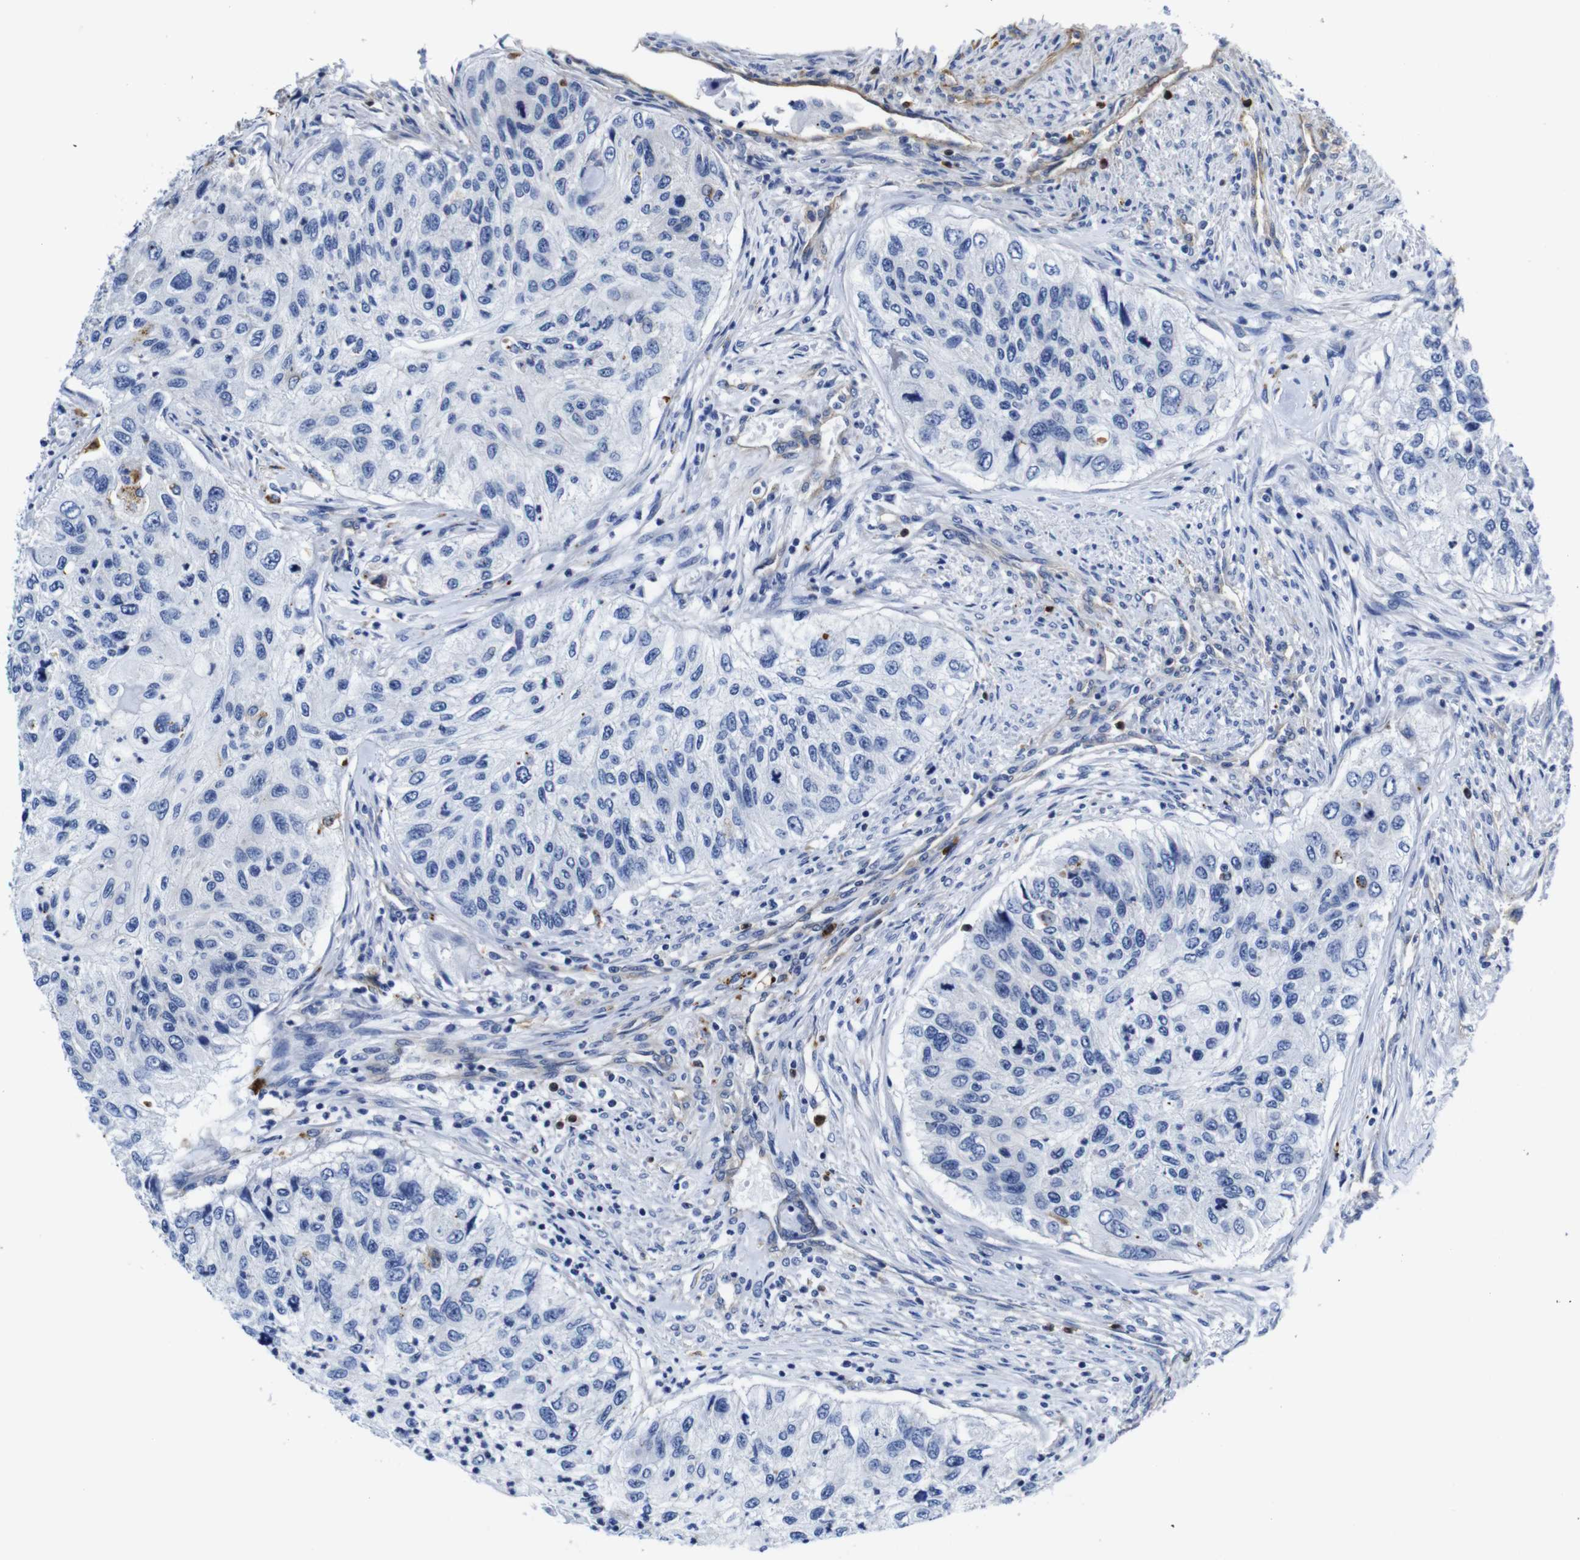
{"staining": {"intensity": "negative", "quantity": "none", "location": "none"}, "tissue": "urothelial cancer", "cell_type": "Tumor cells", "image_type": "cancer", "snomed": [{"axis": "morphology", "description": "Urothelial carcinoma, High grade"}, {"axis": "topography", "description": "Urinary bladder"}], "caption": "Urothelial cancer was stained to show a protein in brown. There is no significant expression in tumor cells.", "gene": "GIMAP2", "patient": {"sex": "female", "age": 60}}